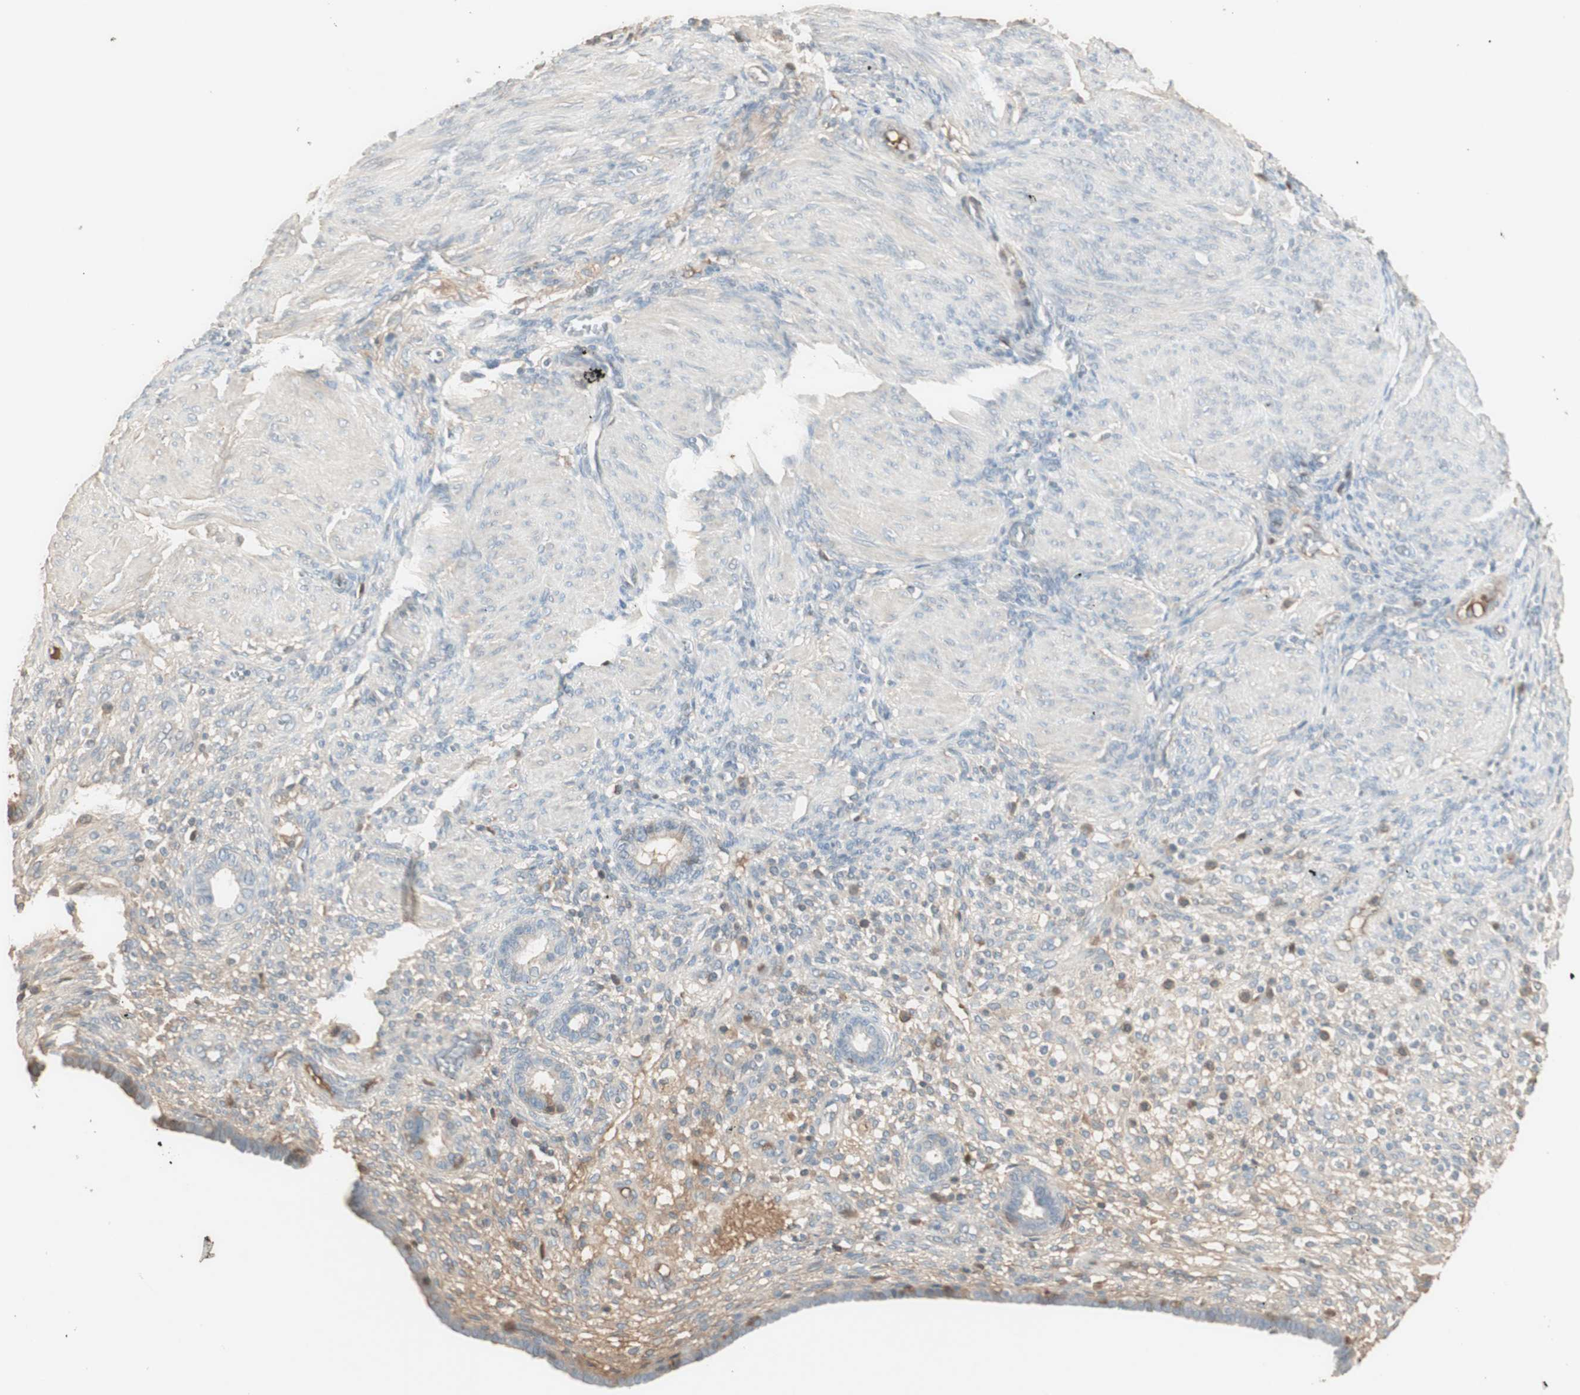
{"staining": {"intensity": "negative", "quantity": "none", "location": "none"}, "tissue": "endometrium", "cell_type": "Cells in endometrial stroma", "image_type": "normal", "snomed": [{"axis": "morphology", "description": "Normal tissue, NOS"}, {"axis": "topography", "description": "Endometrium"}], "caption": "This histopathology image is of unremarkable endometrium stained with immunohistochemistry to label a protein in brown with the nuclei are counter-stained blue. There is no expression in cells in endometrial stroma.", "gene": "IFNG", "patient": {"sex": "female", "age": 72}}